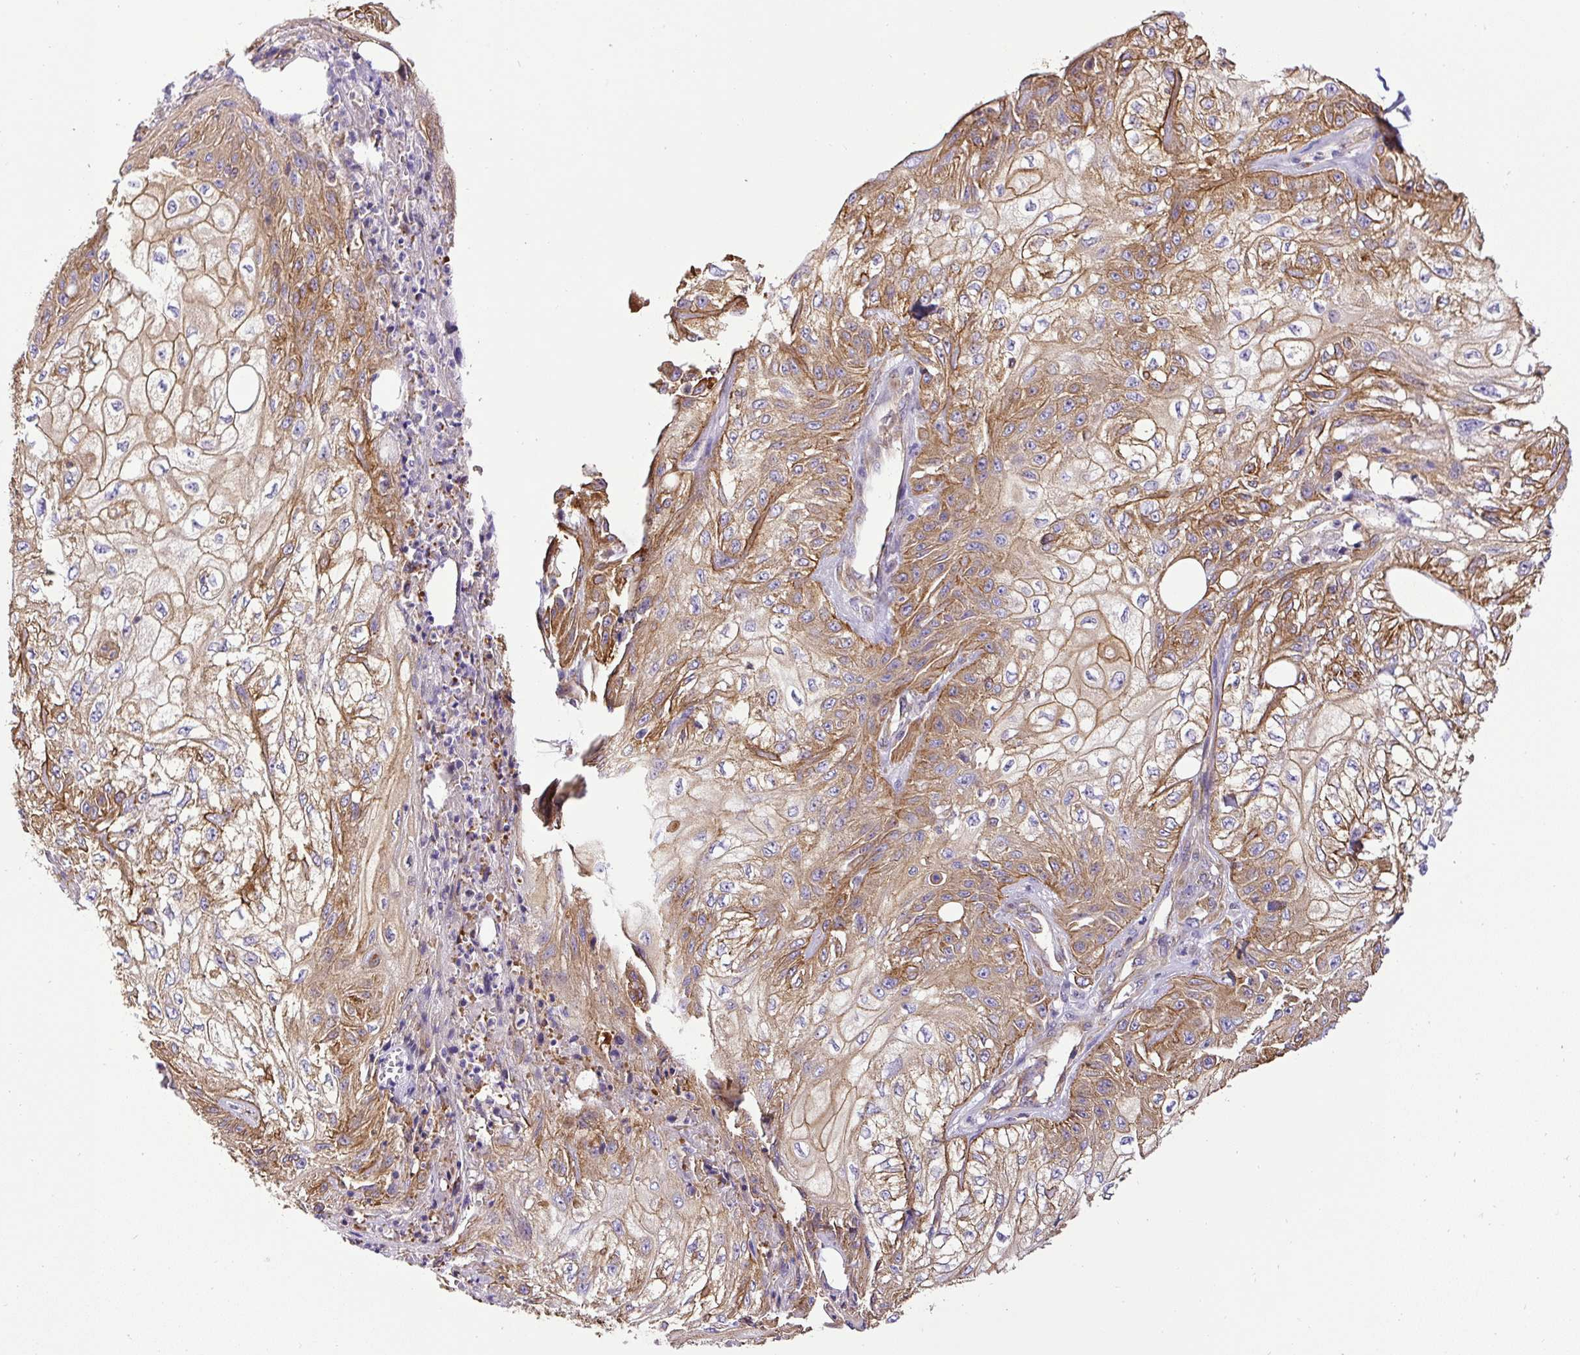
{"staining": {"intensity": "moderate", "quantity": ">75%", "location": "cytoplasmic/membranous"}, "tissue": "skin cancer", "cell_type": "Tumor cells", "image_type": "cancer", "snomed": [{"axis": "morphology", "description": "Squamous cell carcinoma, NOS"}, {"axis": "morphology", "description": "Squamous cell carcinoma, metastatic, NOS"}, {"axis": "topography", "description": "Skin"}, {"axis": "topography", "description": "Lymph node"}], "caption": "Immunohistochemical staining of skin squamous cell carcinoma exhibits medium levels of moderate cytoplasmic/membranous staining in about >75% of tumor cells. (Brightfield microscopy of DAB IHC at high magnification).", "gene": "DCTN1", "patient": {"sex": "male", "age": 75}}